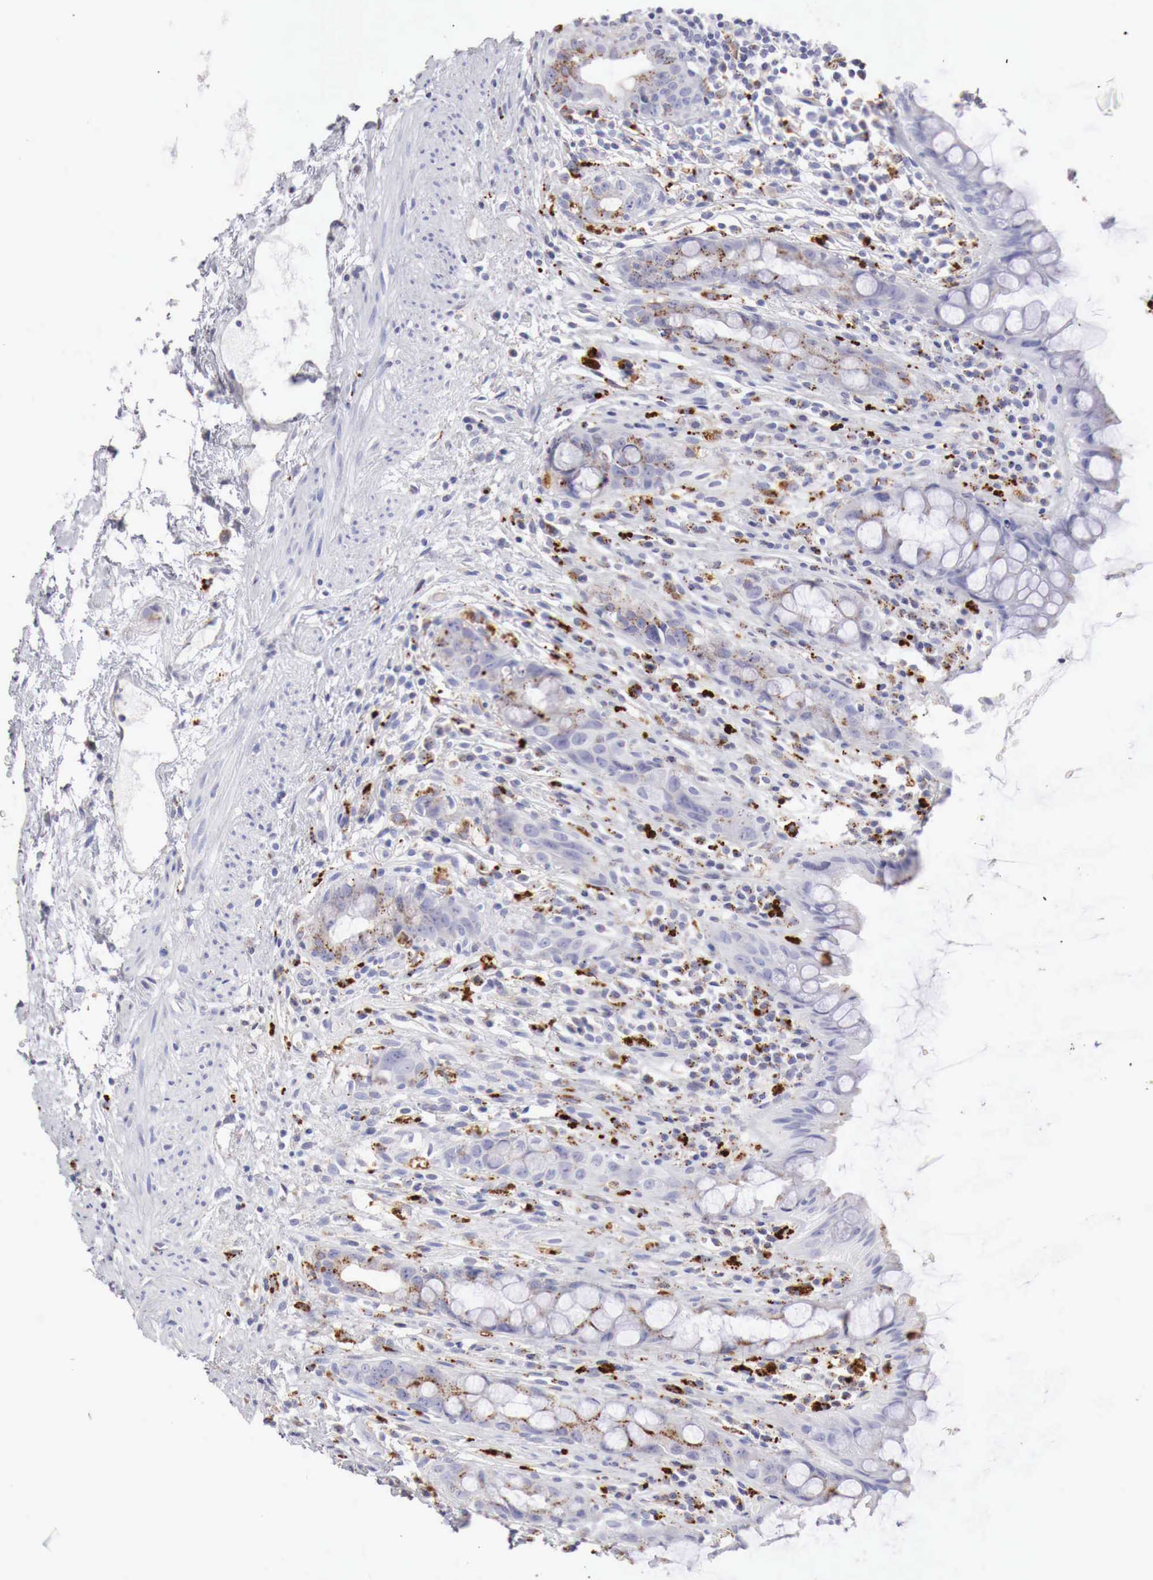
{"staining": {"intensity": "moderate", "quantity": "25%-75%", "location": "cytoplasmic/membranous"}, "tissue": "rectum", "cell_type": "Glandular cells", "image_type": "normal", "snomed": [{"axis": "morphology", "description": "Normal tissue, NOS"}, {"axis": "topography", "description": "Rectum"}], "caption": "Protein staining by immunohistochemistry (IHC) exhibits moderate cytoplasmic/membranous expression in approximately 25%-75% of glandular cells in unremarkable rectum. Using DAB (brown) and hematoxylin (blue) stains, captured at high magnification using brightfield microscopy.", "gene": "GLA", "patient": {"sex": "male", "age": 65}}